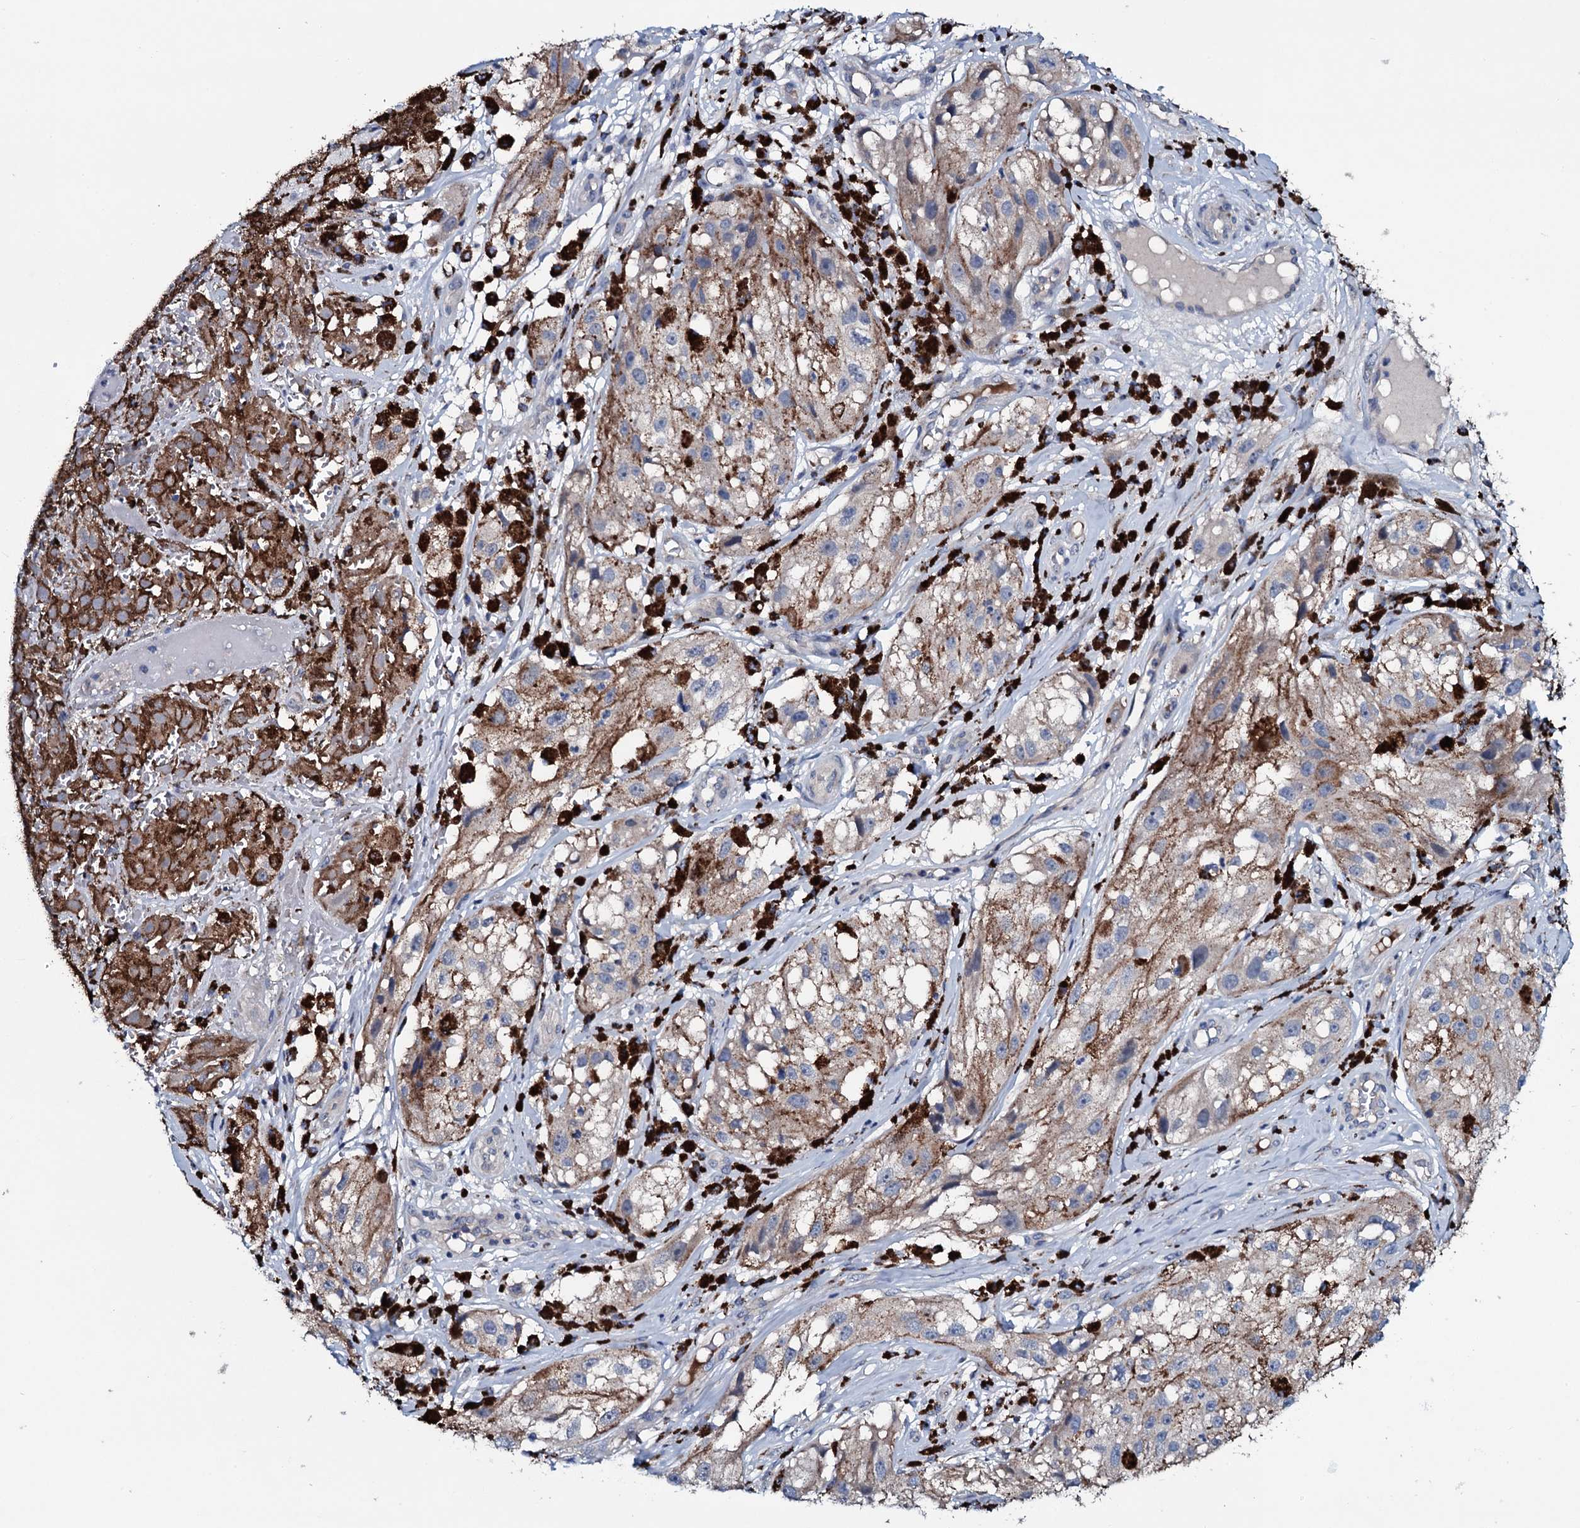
{"staining": {"intensity": "moderate", "quantity": "25%-75%", "location": "cytoplasmic/membranous"}, "tissue": "melanoma", "cell_type": "Tumor cells", "image_type": "cancer", "snomed": [{"axis": "morphology", "description": "Malignant melanoma, NOS"}, {"axis": "topography", "description": "Skin"}], "caption": "Immunohistochemical staining of malignant melanoma demonstrates moderate cytoplasmic/membranous protein staining in about 25%-75% of tumor cells. Using DAB (brown) and hematoxylin (blue) stains, captured at high magnification using brightfield microscopy.", "gene": "IL12B", "patient": {"sex": "male", "age": 88}}